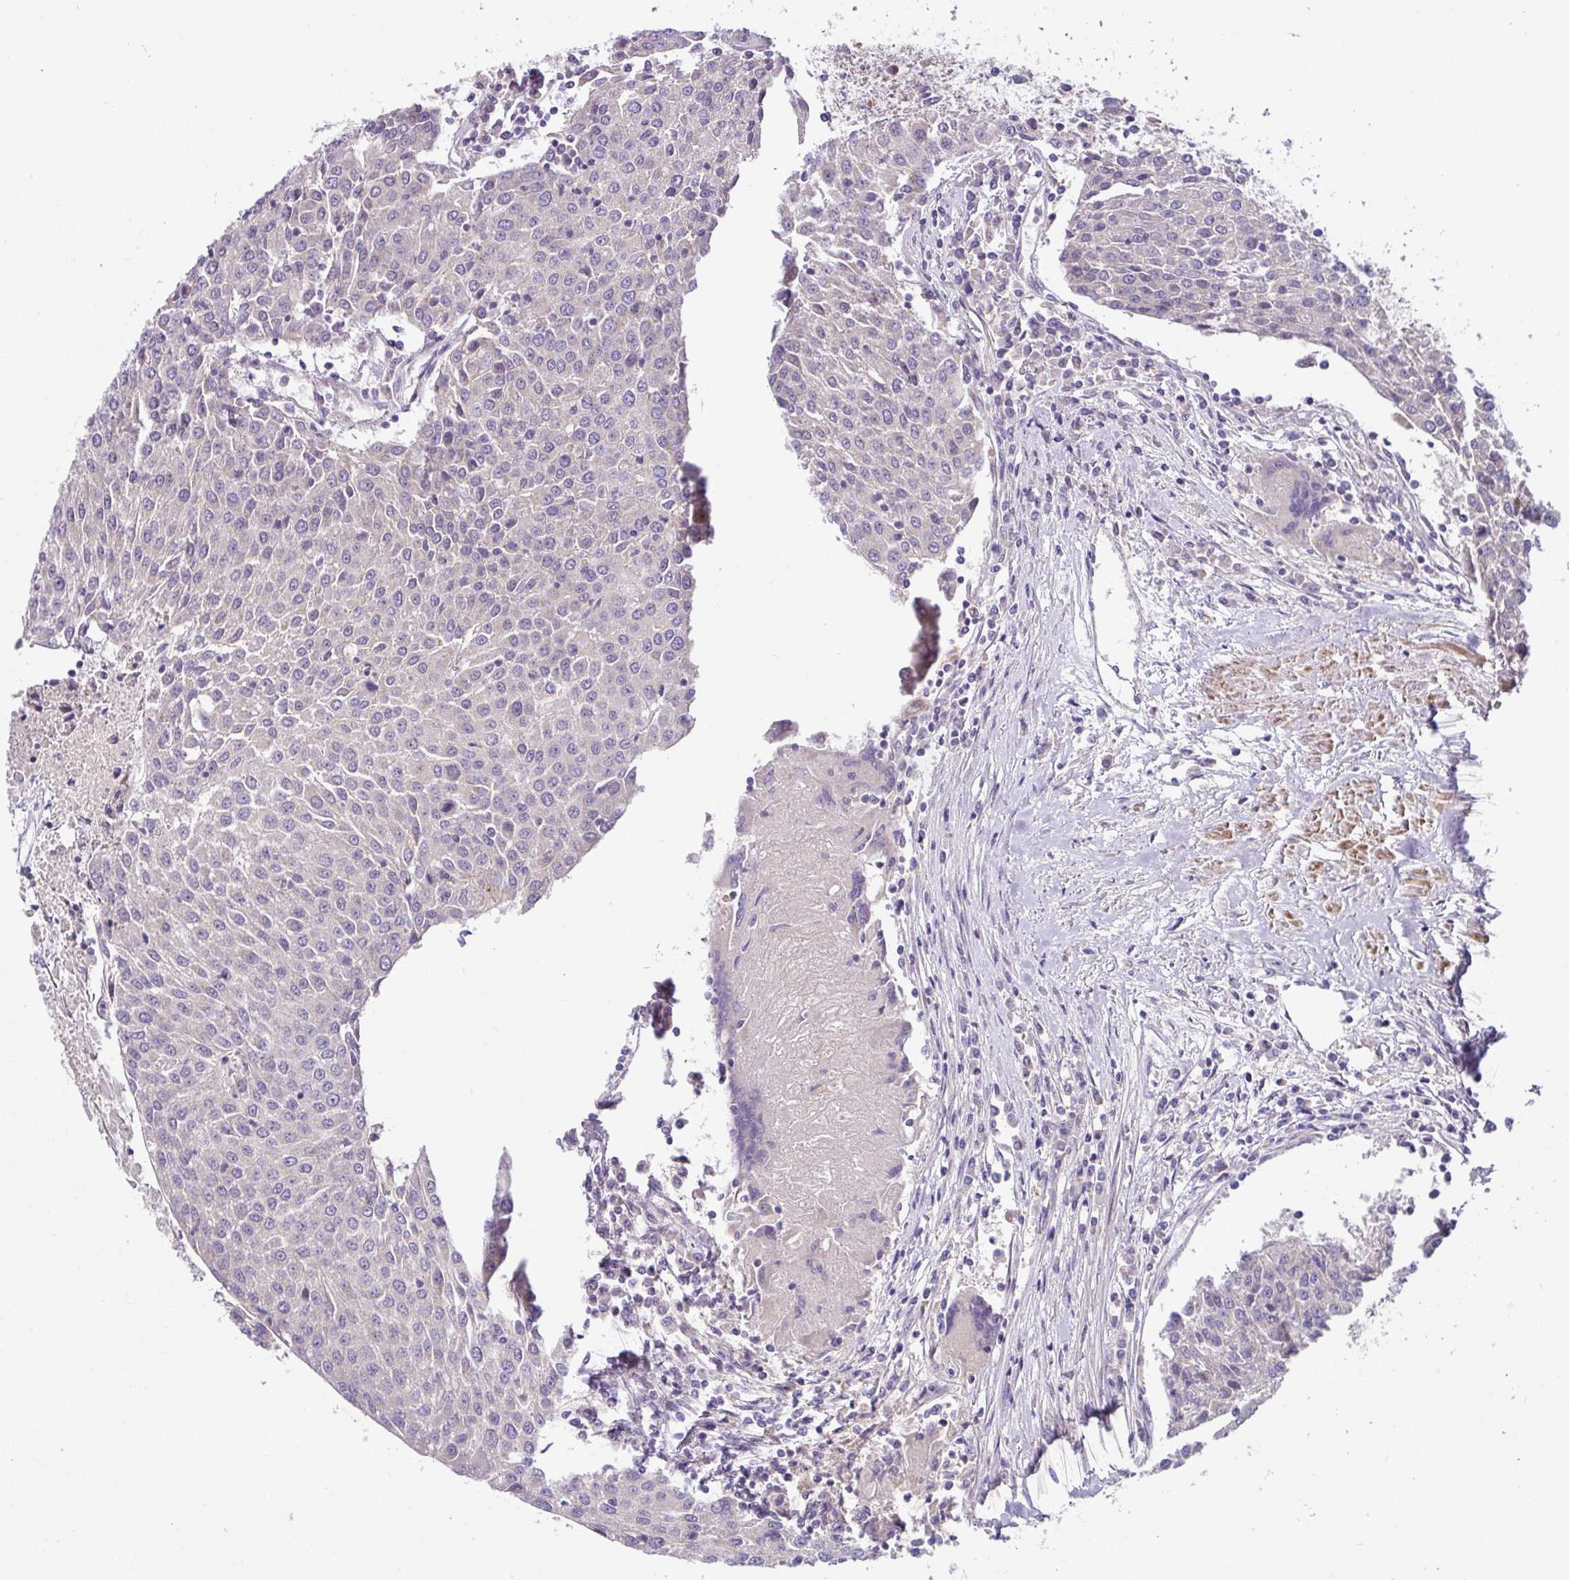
{"staining": {"intensity": "negative", "quantity": "none", "location": "none"}, "tissue": "urothelial cancer", "cell_type": "Tumor cells", "image_type": "cancer", "snomed": [{"axis": "morphology", "description": "Urothelial carcinoma, High grade"}, {"axis": "topography", "description": "Urinary bladder"}], "caption": "Tumor cells show no significant positivity in high-grade urothelial carcinoma.", "gene": "SARS2", "patient": {"sex": "female", "age": 85}}